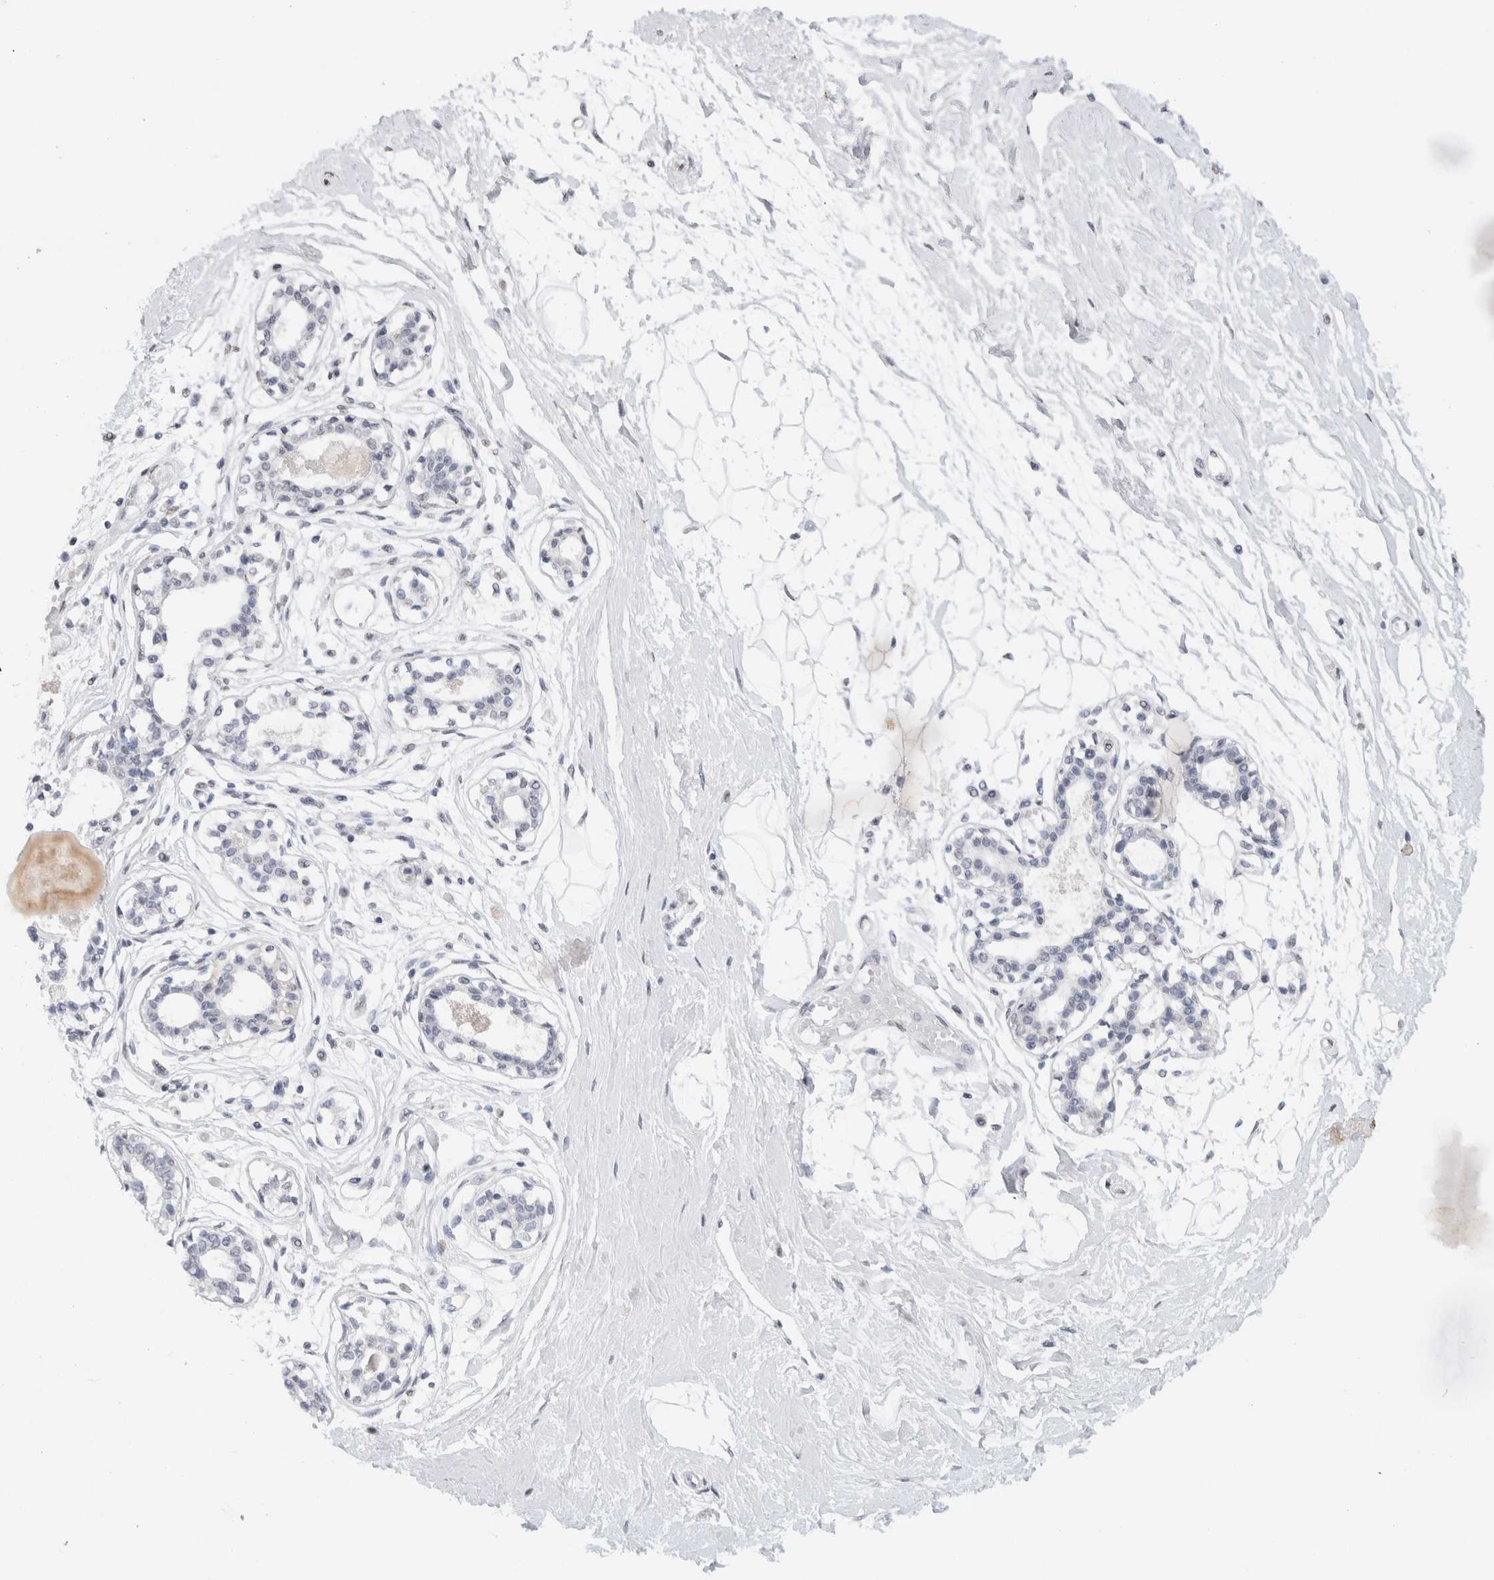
{"staining": {"intensity": "negative", "quantity": "none", "location": "none"}, "tissue": "breast", "cell_type": "Adipocytes", "image_type": "normal", "snomed": [{"axis": "morphology", "description": "Normal tissue, NOS"}, {"axis": "topography", "description": "Breast"}], "caption": "DAB immunohistochemical staining of normal human breast displays no significant positivity in adipocytes. (DAB (3,3'-diaminobenzidine) IHC with hematoxylin counter stain).", "gene": "CNTN1", "patient": {"sex": "female", "age": 45}}